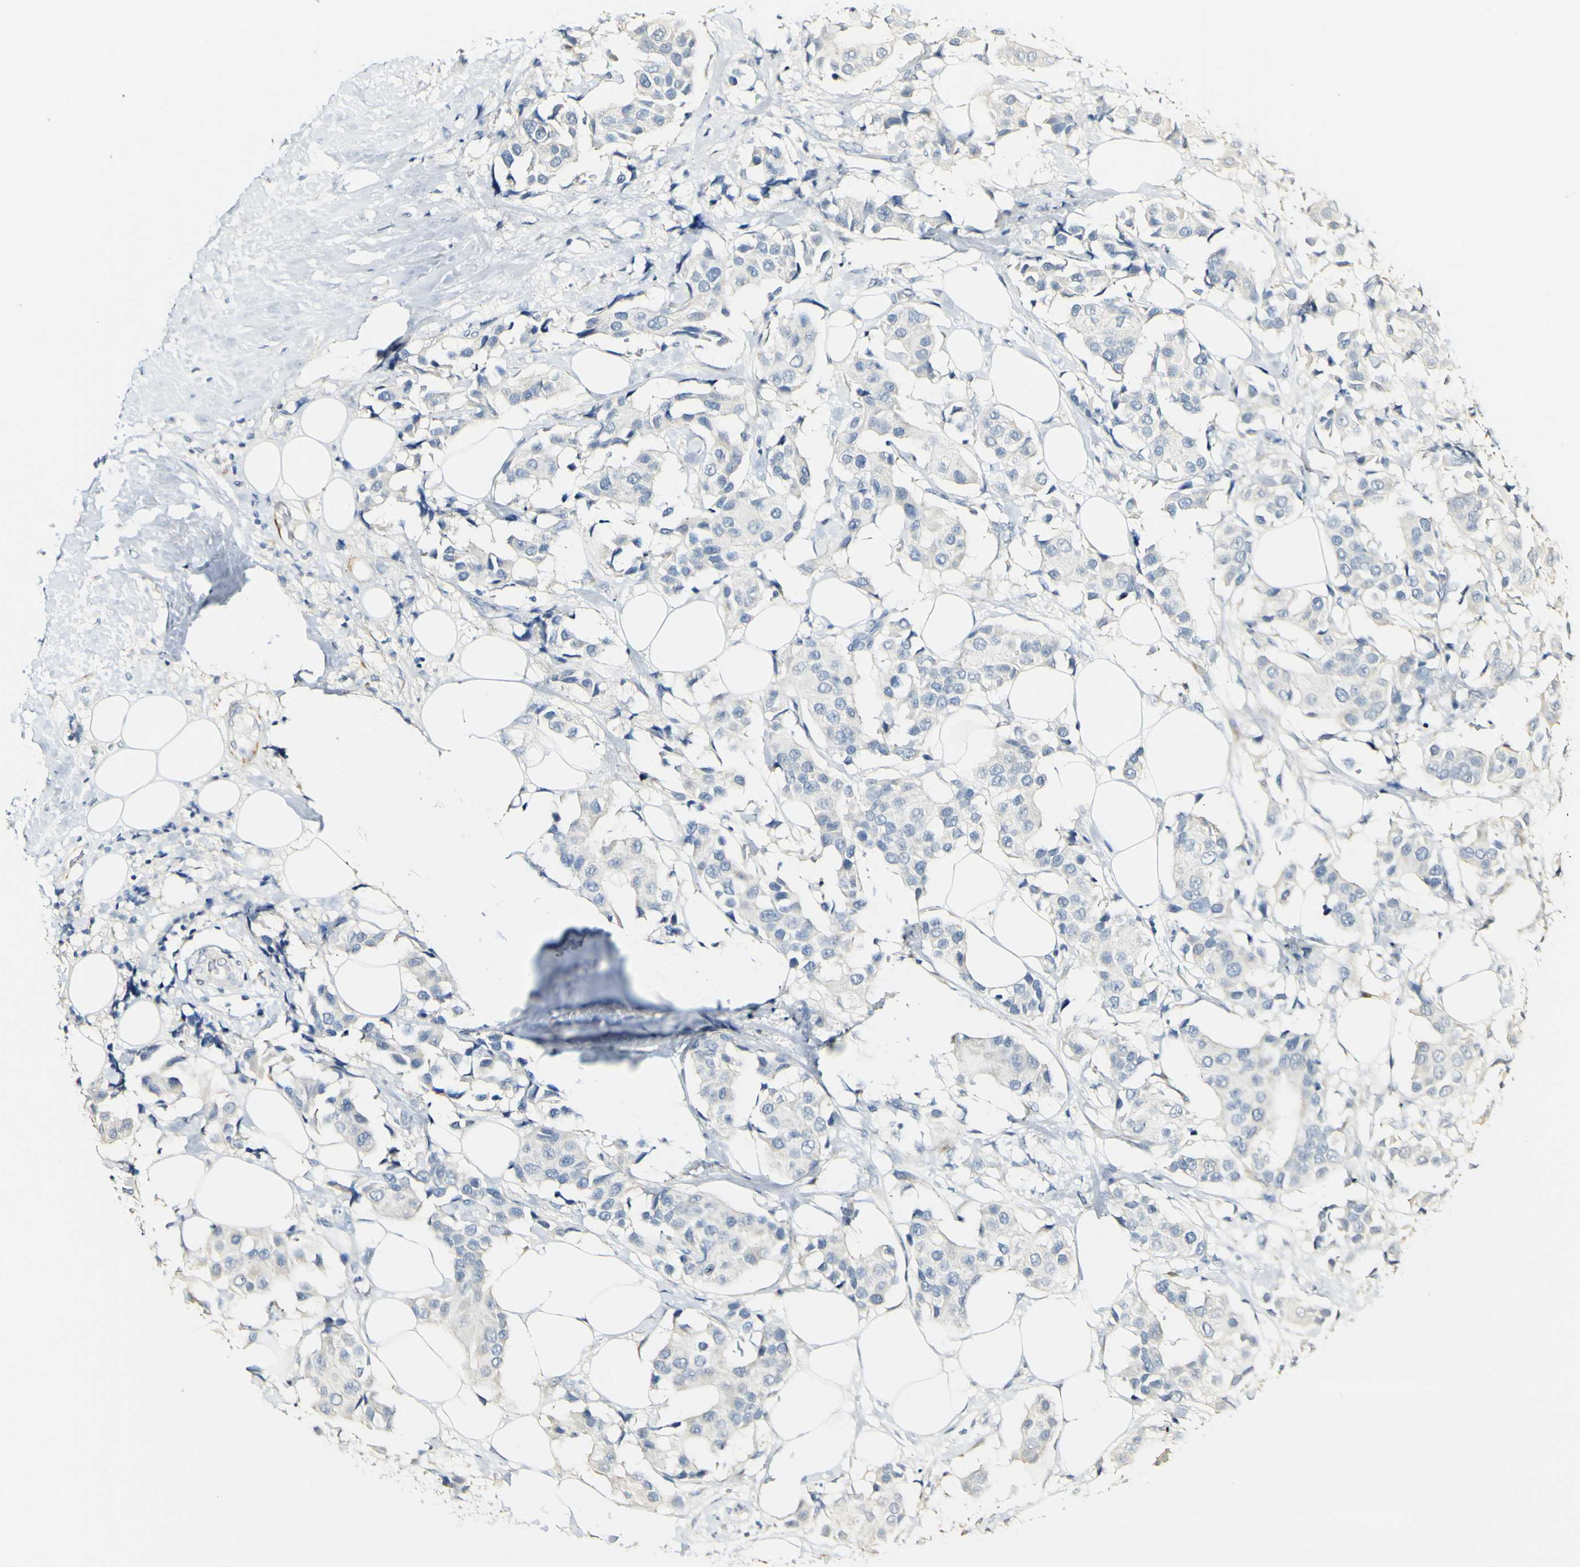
{"staining": {"intensity": "negative", "quantity": "none", "location": "none"}, "tissue": "breast cancer", "cell_type": "Tumor cells", "image_type": "cancer", "snomed": [{"axis": "morphology", "description": "Normal tissue, NOS"}, {"axis": "morphology", "description": "Duct carcinoma"}, {"axis": "topography", "description": "Breast"}], "caption": "IHC of infiltrating ductal carcinoma (breast) exhibits no expression in tumor cells.", "gene": "FMO3", "patient": {"sex": "female", "age": 39}}